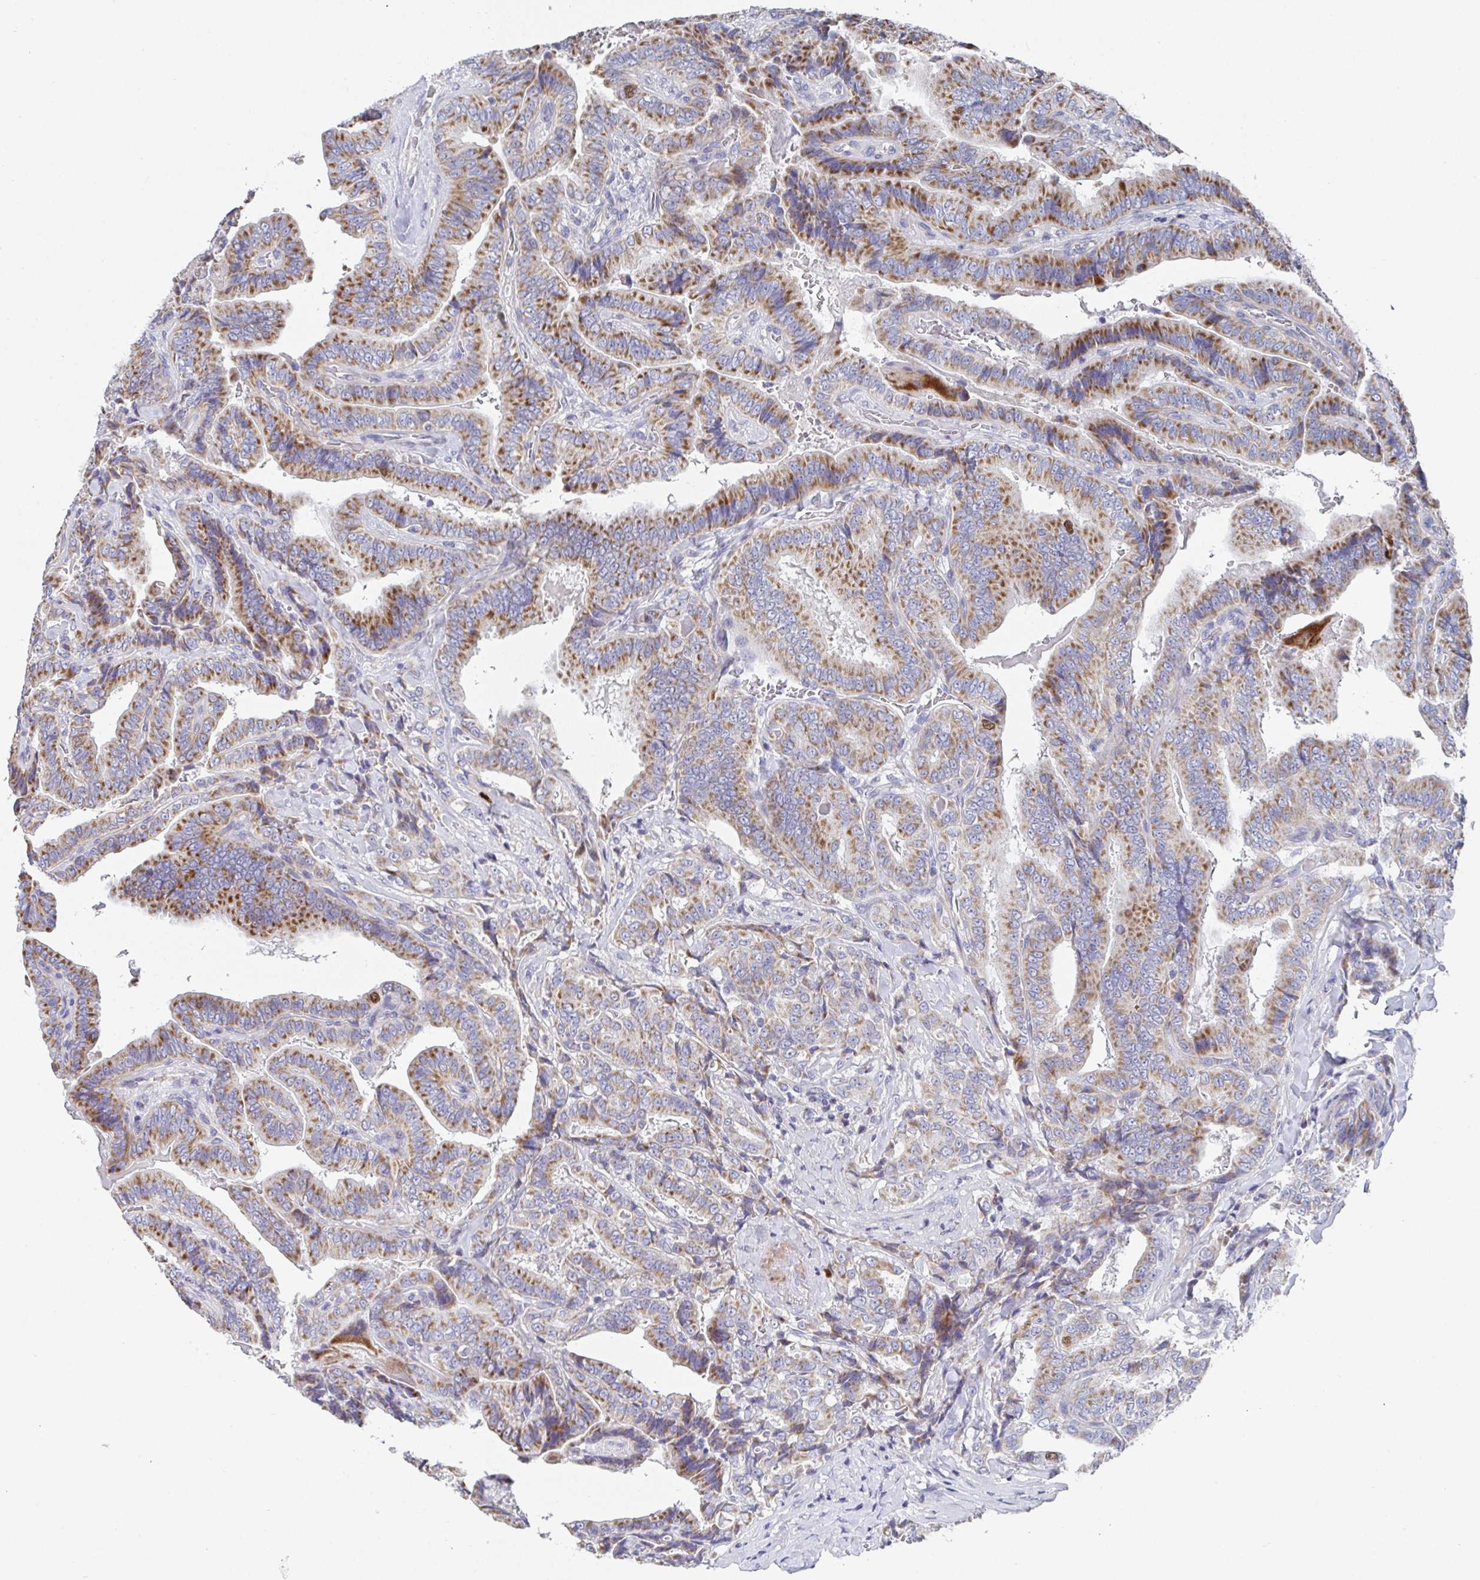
{"staining": {"intensity": "moderate", "quantity": ">75%", "location": "cytoplasmic/membranous"}, "tissue": "thyroid cancer", "cell_type": "Tumor cells", "image_type": "cancer", "snomed": [{"axis": "morphology", "description": "Papillary adenocarcinoma, NOS"}, {"axis": "topography", "description": "Thyroid gland"}], "caption": "Thyroid papillary adenocarcinoma tissue reveals moderate cytoplasmic/membranous positivity in about >75% of tumor cells", "gene": "ATP5F1C", "patient": {"sex": "male", "age": 61}}